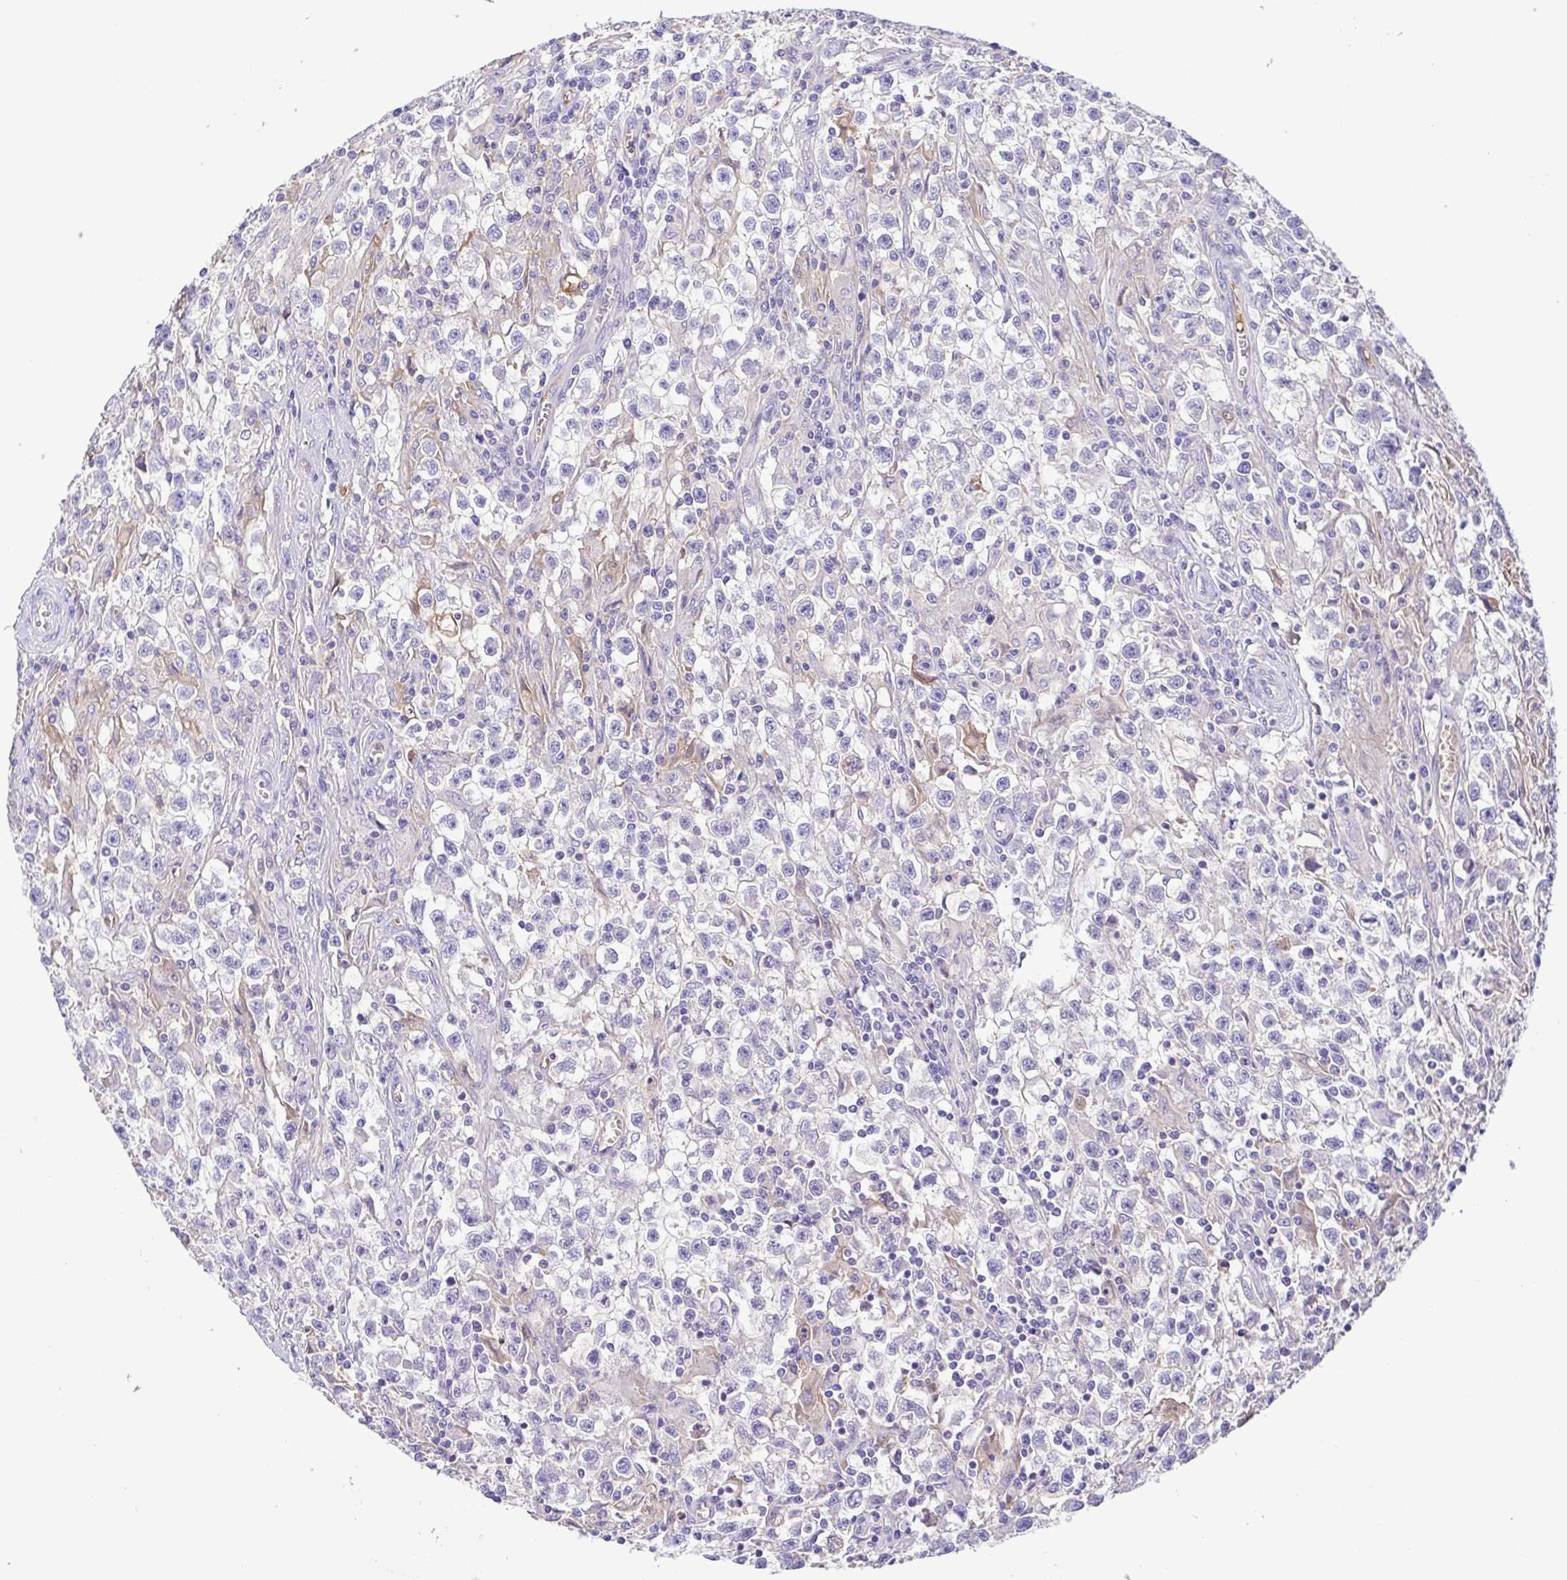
{"staining": {"intensity": "negative", "quantity": "none", "location": "none"}, "tissue": "testis cancer", "cell_type": "Tumor cells", "image_type": "cancer", "snomed": [{"axis": "morphology", "description": "Seminoma, NOS"}, {"axis": "topography", "description": "Testis"}], "caption": "High power microscopy histopathology image of an immunohistochemistry (IHC) photomicrograph of testis cancer (seminoma), revealing no significant positivity in tumor cells.", "gene": "IGFL1", "patient": {"sex": "male", "age": 31}}